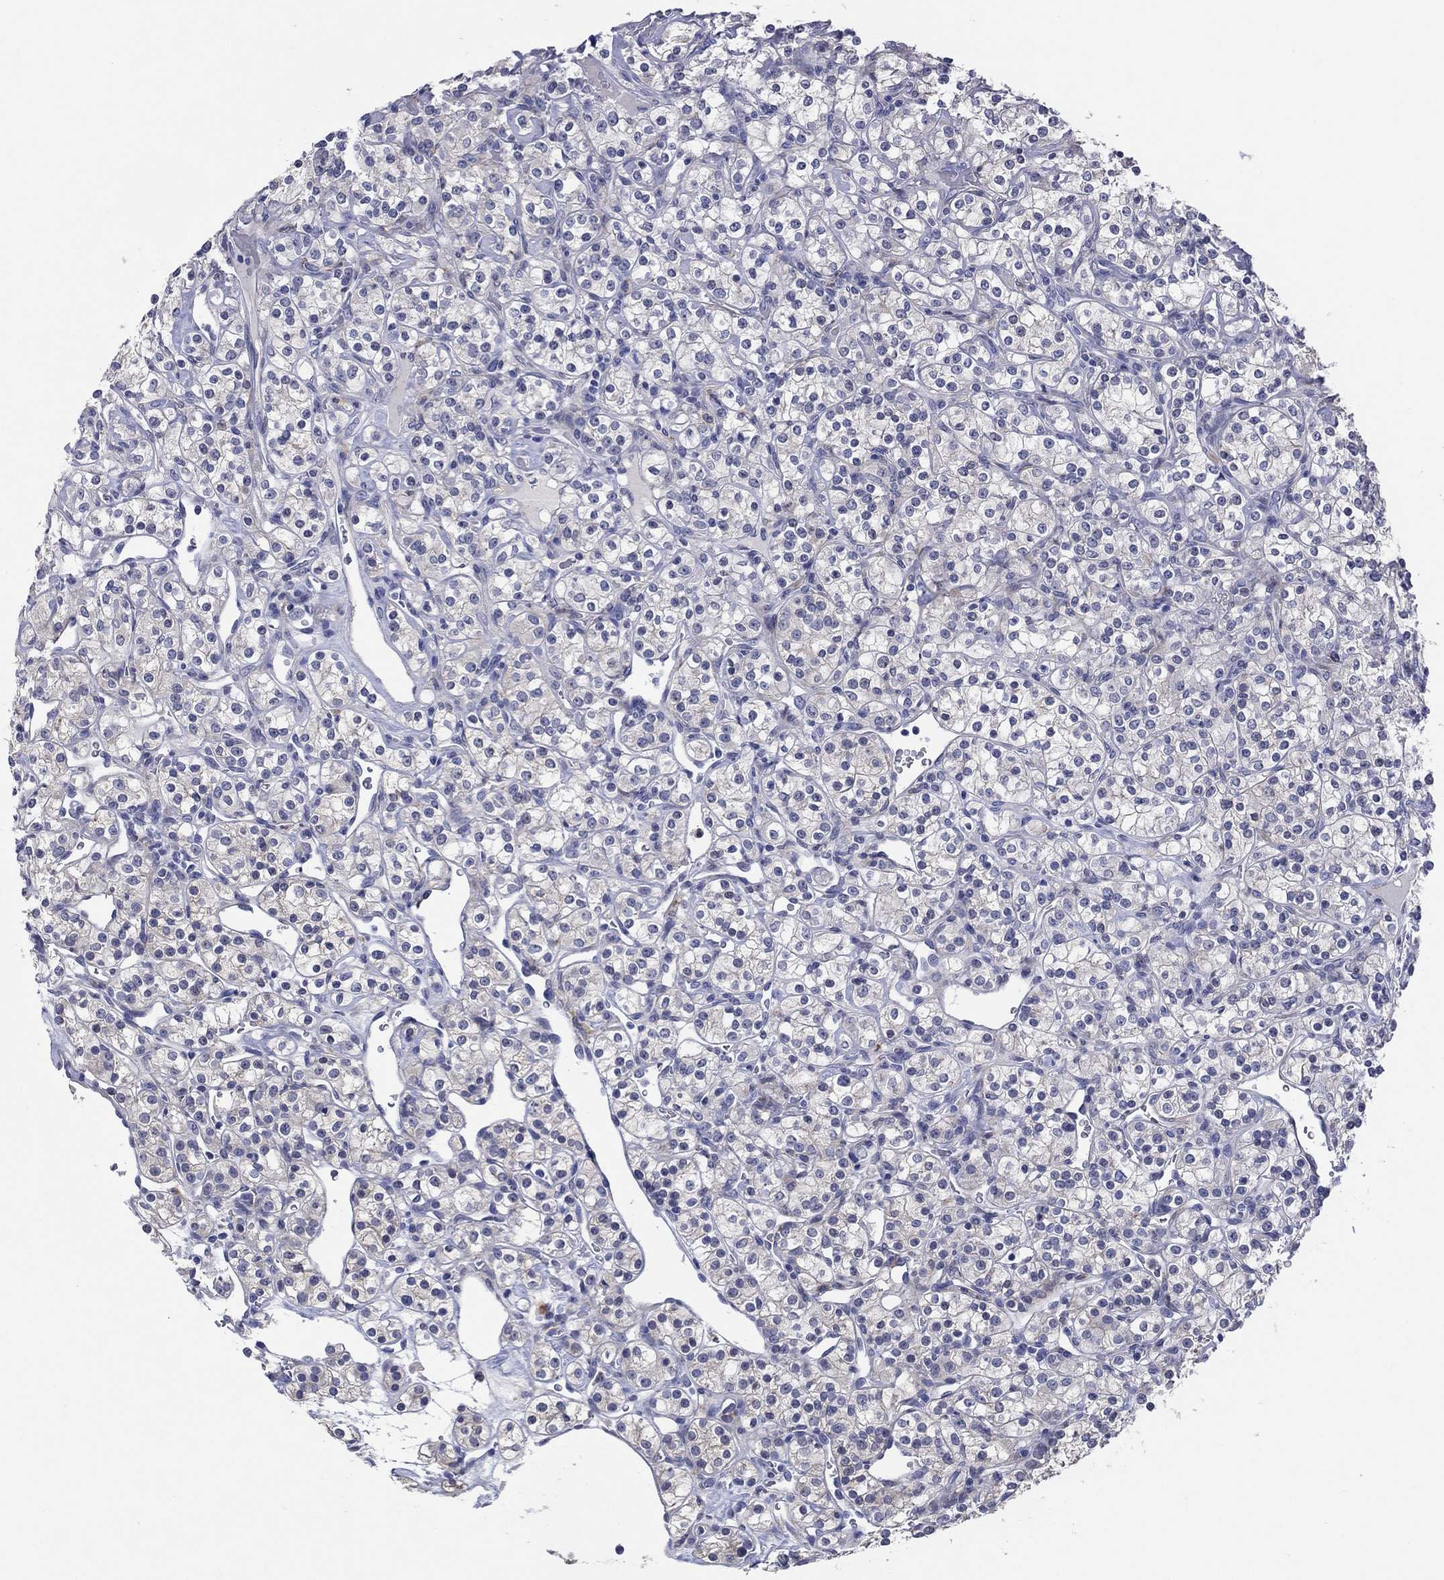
{"staining": {"intensity": "negative", "quantity": "none", "location": "none"}, "tissue": "renal cancer", "cell_type": "Tumor cells", "image_type": "cancer", "snomed": [{"axis": "morphology", "description": "Adenocarcinoma, NOS"}, {"axis": "topography", "description": "Kidney"}], "caption": "This is a photomicrograph of immunohistochemistry staining of renal adenocarcinoma, which shows no expression in tumor cells.", "gene": "HDC", "patient": {"sex": "male", "age": 77}}